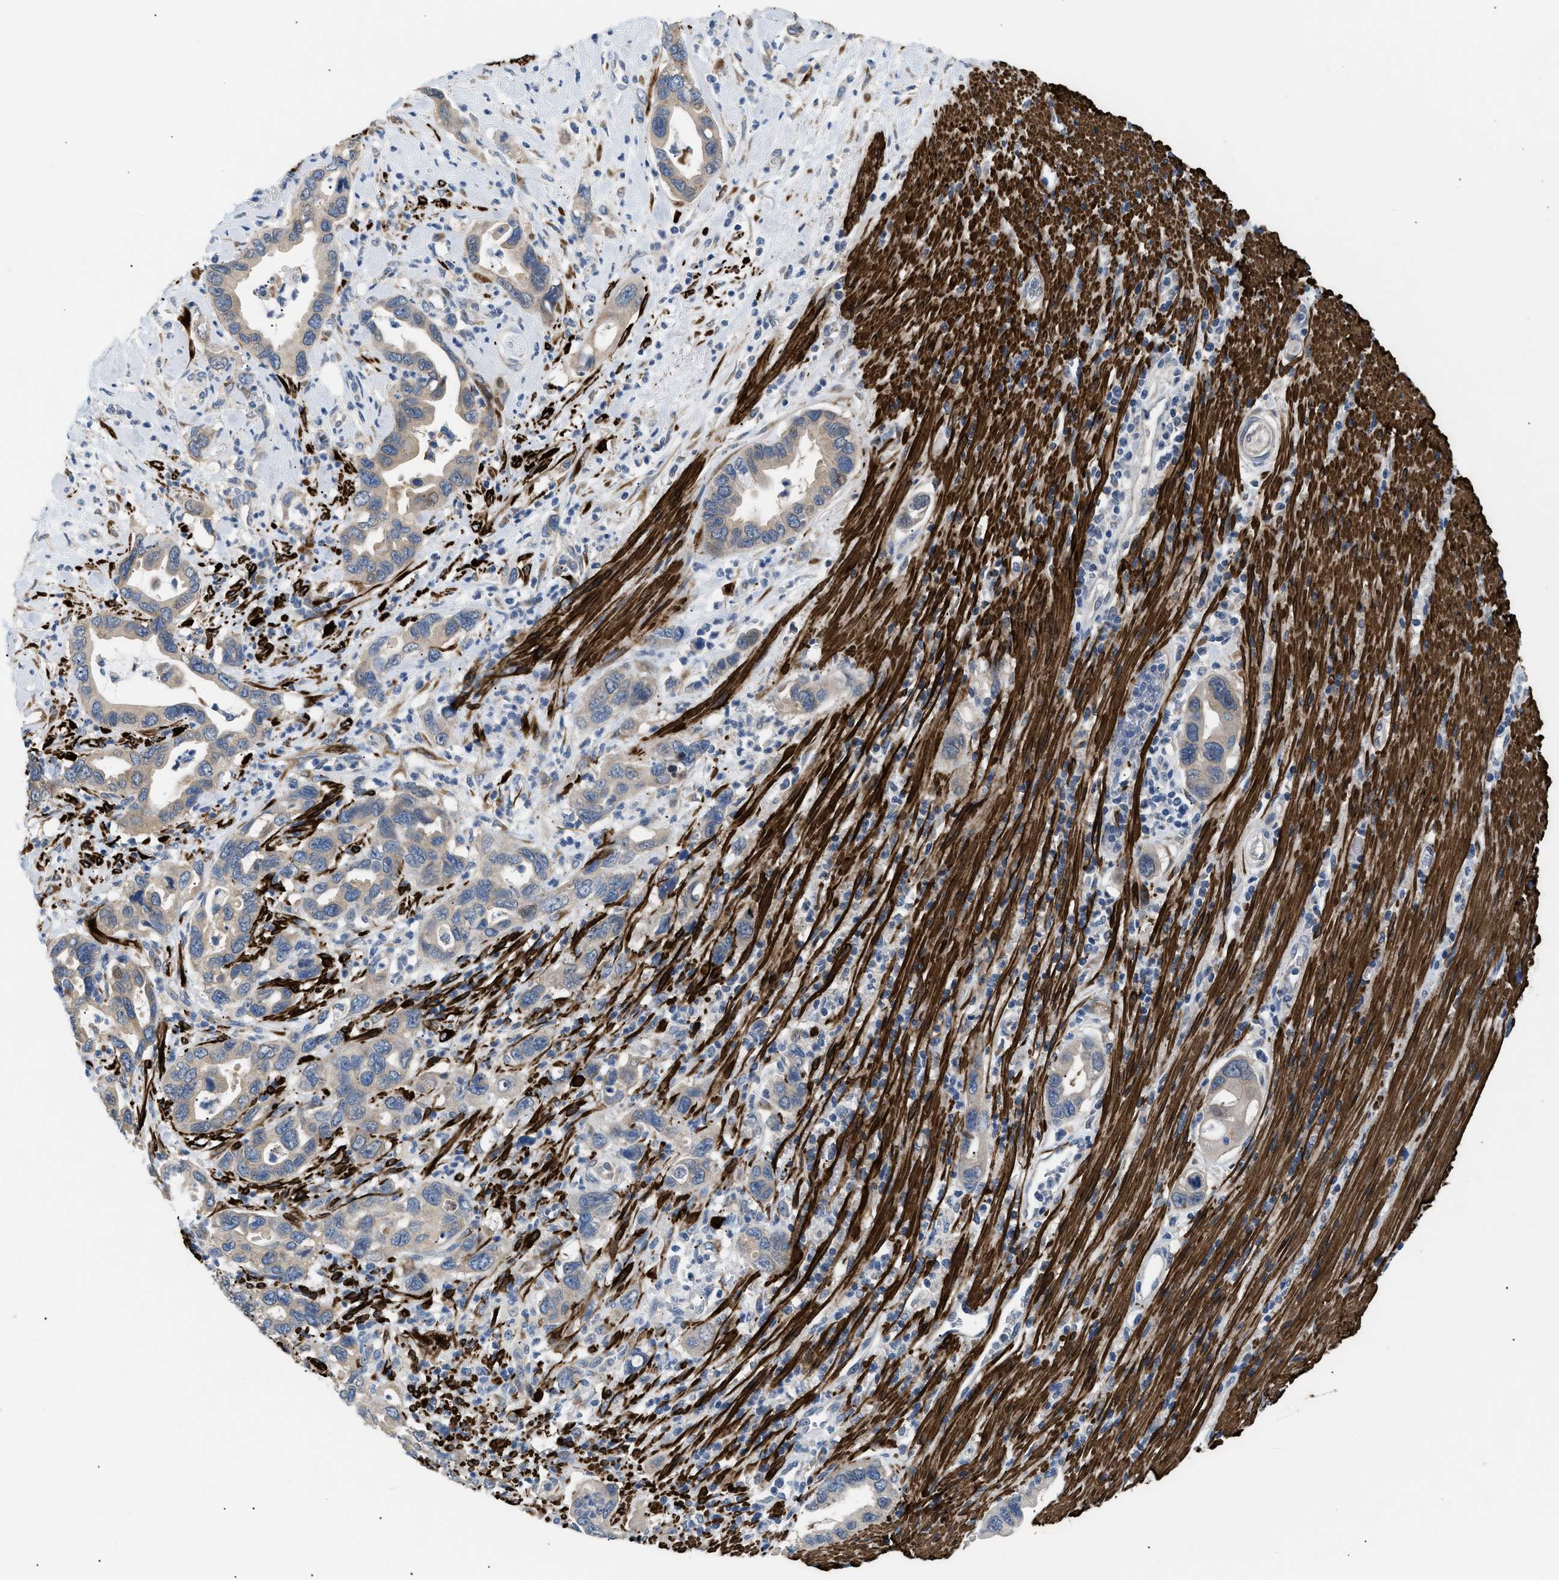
{"staining": {"intensity": "weak", "quantity": ">75%", "location": "cytoplasmic/membranous"}, "tissue": "pancreatic cancer", "cell_type": "Tumor cells", "image_type": "cancer", "snomed": [{"axis": "morphology", "description": "Adenocarcinoma, NOS"}, {"axis": "topography", "description": "Pancreas"}], "caption": "Immunohistochemical staining of adenocarcinoma (pancreatic) displays low levels of weak cytoplasmic/membranous expression in about >75% of tumor cells.", "gene": "ICA1", "patient": {"sex": "female", "age": 70}}